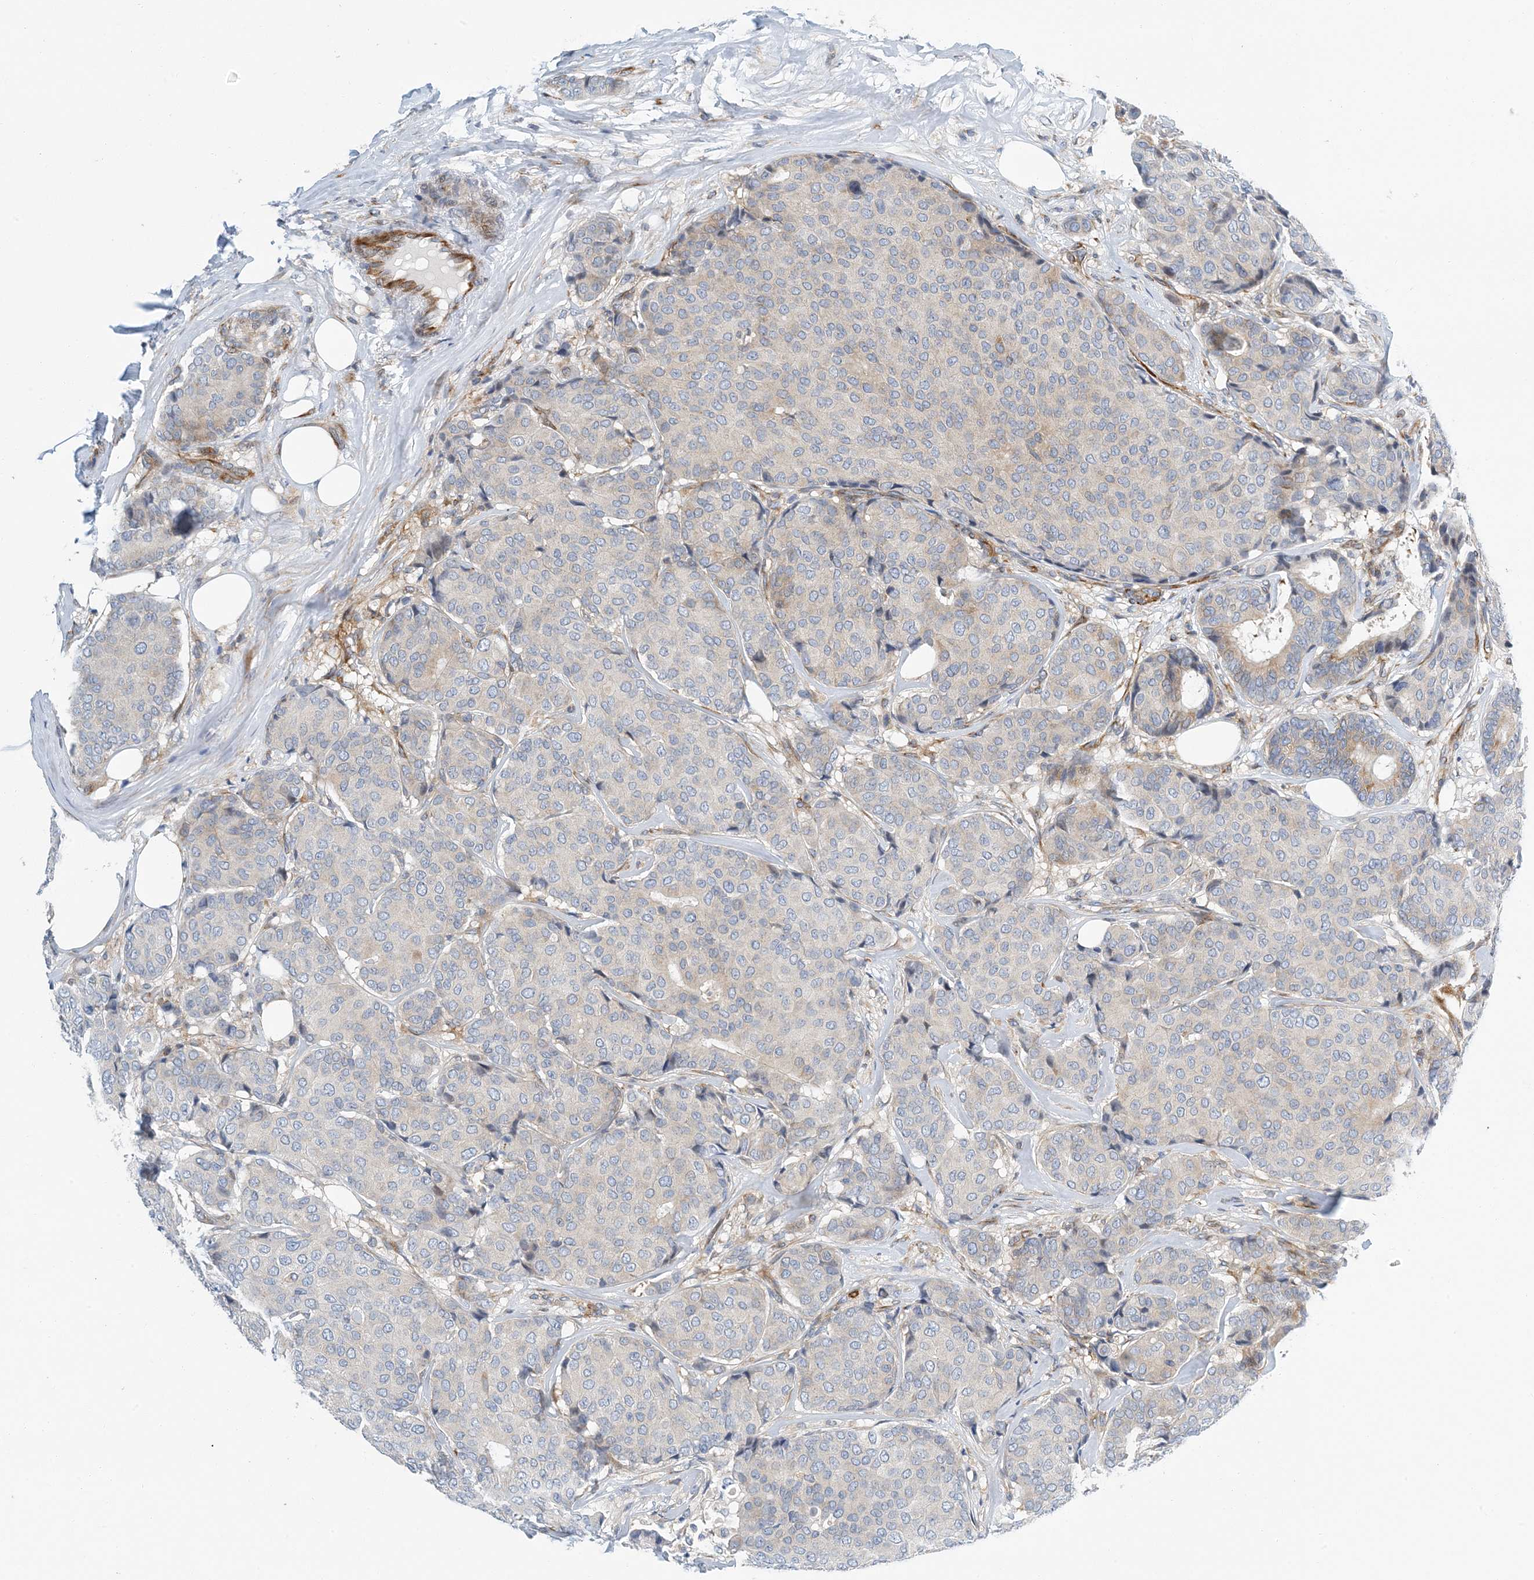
{"staining": {"intensity": "negative", "quantity": "none", "location": "none"}, "tissue": "breast cancer", "cell_type": "Tumor cells", "image_type": "cancer", "snomed": [{"axis": "morphology", "description": "Duct carcinoma"}, {"axis": "topography", "description": "Breast"}], "caption": "Protein analysis of invasive ductal carcinoma (breast) reveals no significant positivity in tumor cells. Nuclei are stained in blue.", "gene": "PCDHA2", "patient": {"sex": "female", "age": 75}}